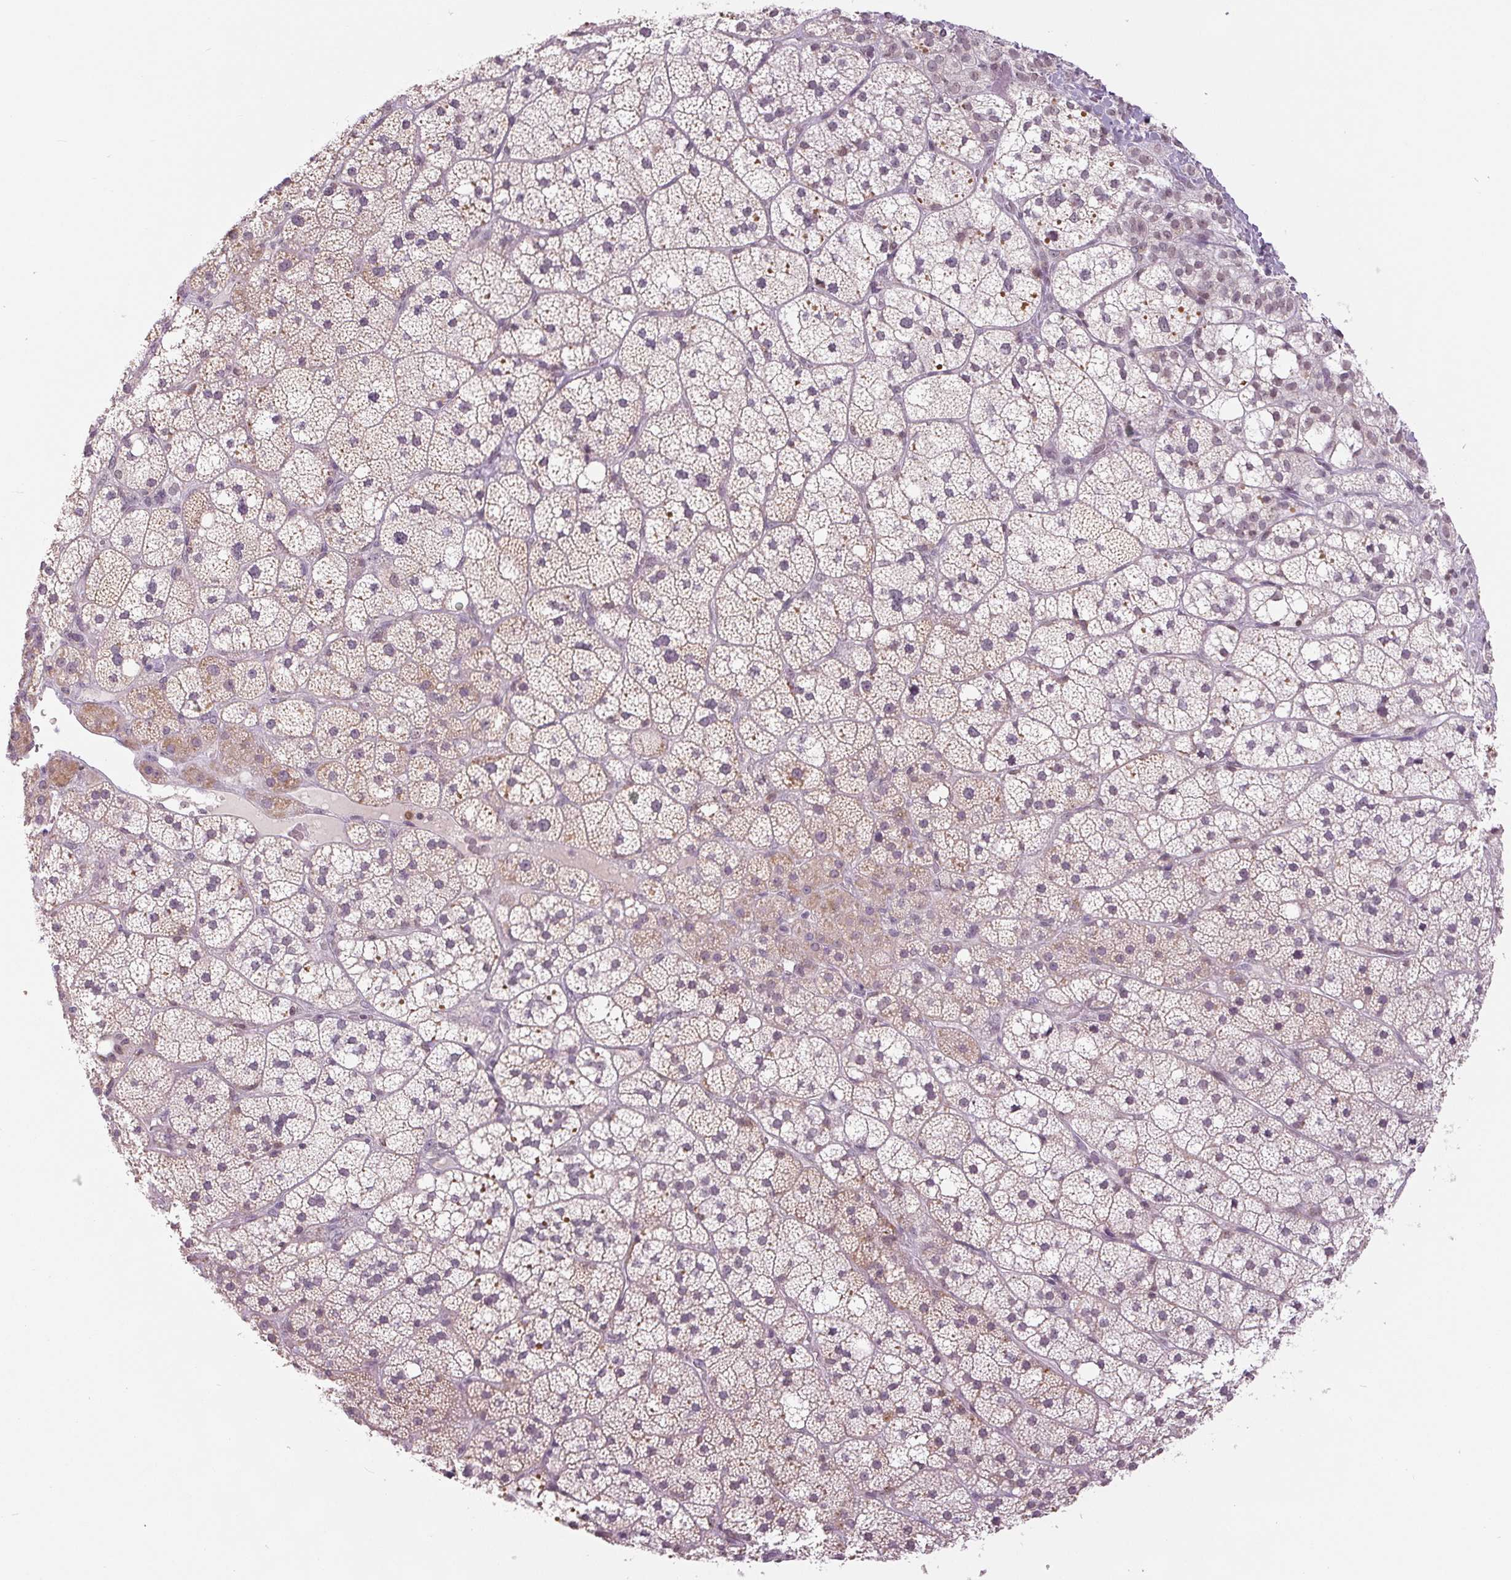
{"staining": {"intensity": "moderate", "quantity": "<25%", "location": "cytoplasmic/membranous"}, "tissue": "adrenal gland", "cell_type": "Glandular cells", "image_type": "normal", "snomed": [{"axis": "morphology", "description": "Normal tissue, NOS"}, {"axis": "topography", "description": "Adrenal gland"}], "caption": "There is low levels of moderate cytoplasmic/membranous staining in glandular cells of benign adrenal gland, as demonstrated by immunohistochemical staining (brown color).", "gene": "SMIM6", "patient": {"sex": "male", "age": 53}}